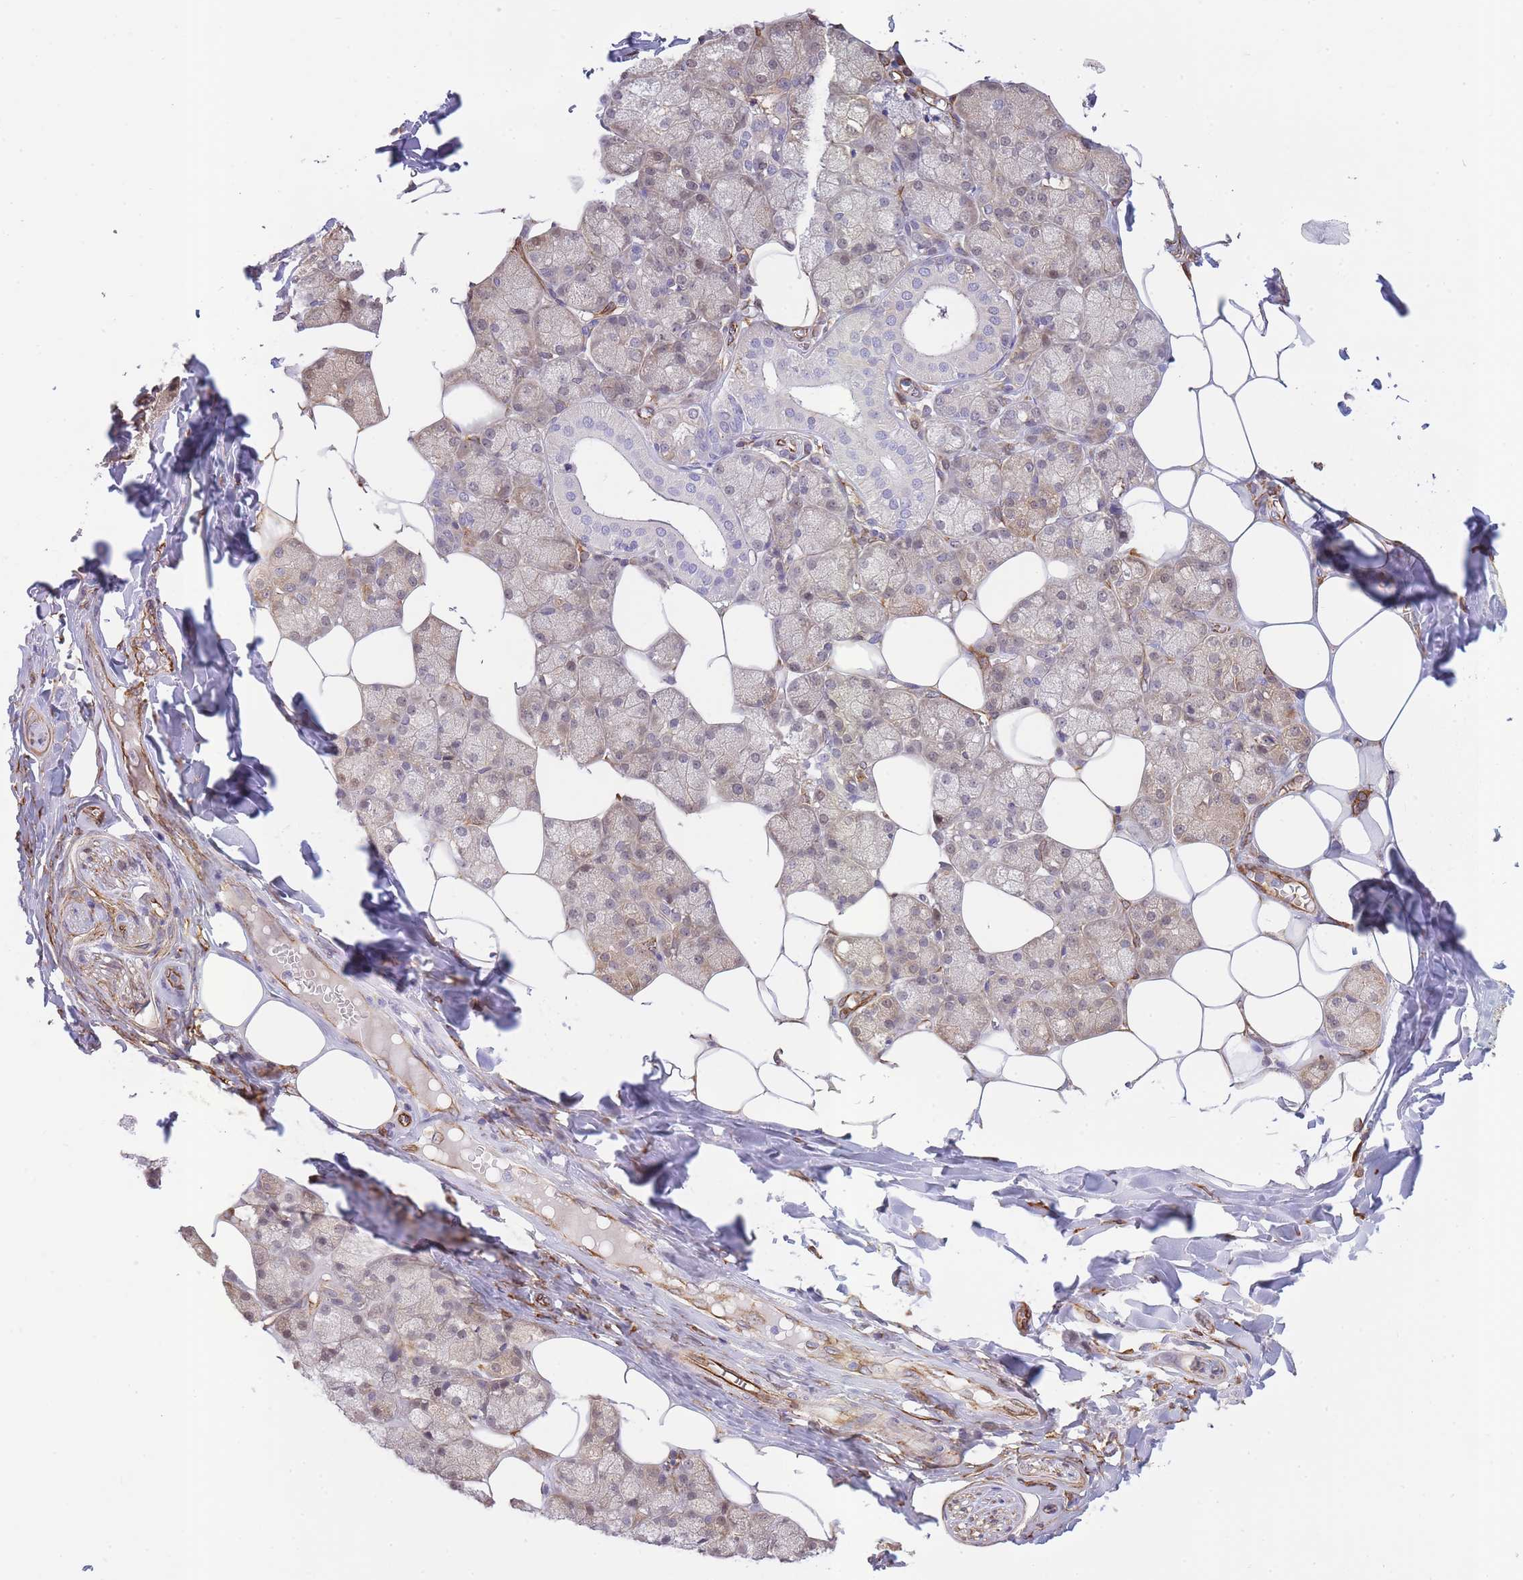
{"staining": {"intensity": "weak", "quantity": "25%-75%", "location": "cytoplasmic/membranous"}, "tissue": "salivary gland", "cell_type": "Glandular cells", "image_type": "normal", "snomed": [{"axis": "morphology", "description": "Normal tissue, NOS"}, {"axis": "topography", "description": "Salivary gland"}], "caption": "This histopathology image displays immunohistochemistry staining of normal human salivary gland, with low weak cytoplasmic/membranous positivity in approximately 25%-75% of glandular cells.", "gene": "ECPAS", "patient": {"sex": "male", "age": 62}}